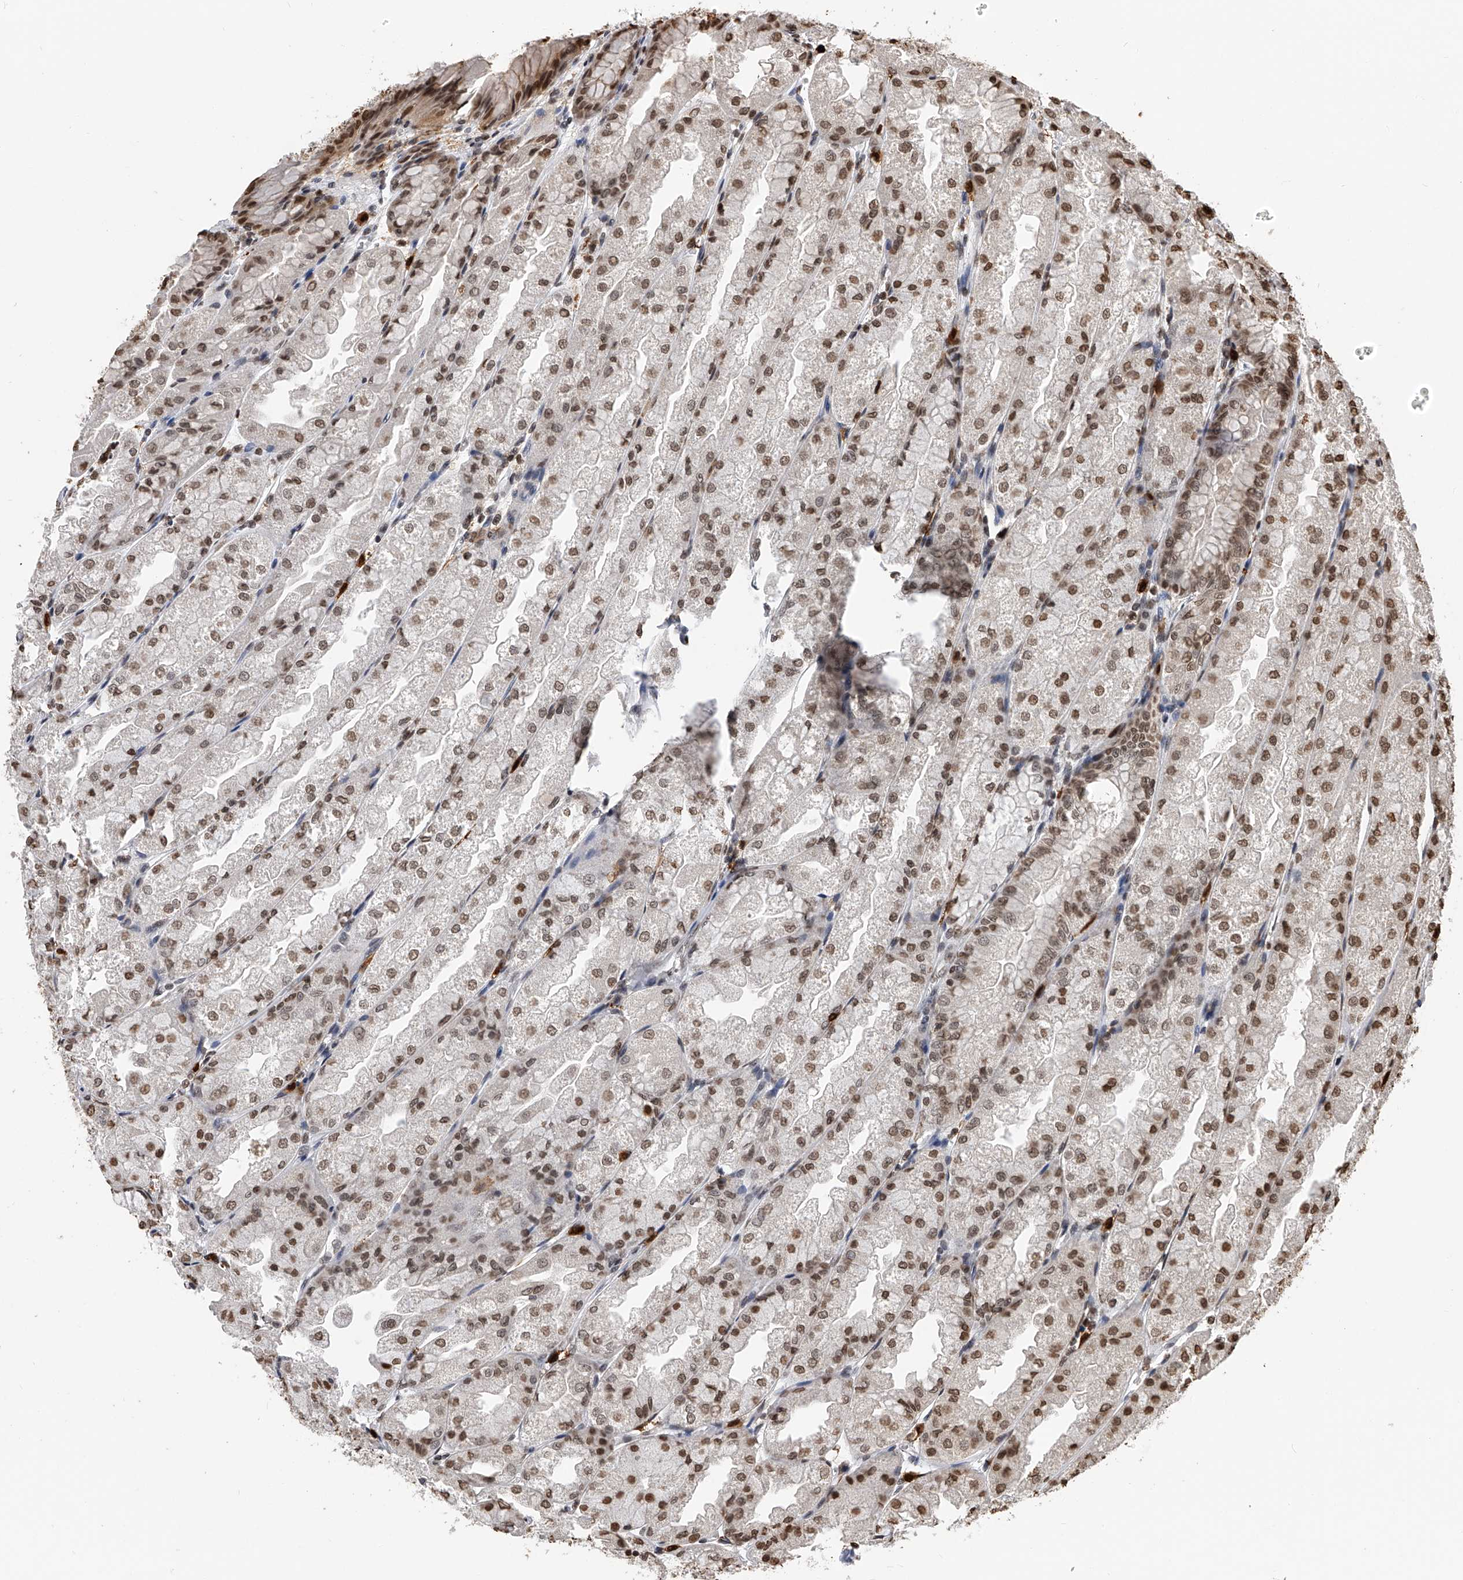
{"staining": {"intensity": "moderate", "quantity": ">75%", "location": "cytoplasmic/membranous,nuclear"}, "tissue": "stomach", "cell_type": "Glandular cells", "image_type": "normal", "snomed": [{"axis": "morphology", "description": "Normal tissue, NOS"}, {"axis": "topography", "description": "Stomach, upper"}], "caption": "About >75% of glandular cells in unremarkable human stomach exhibit moderate cytoplasmic/membranous,nuclear protein expression as visualized by brown immunohistochemical staining.", "gene": "CFAP410", "patient": {"sex": "male", "age": 47}}